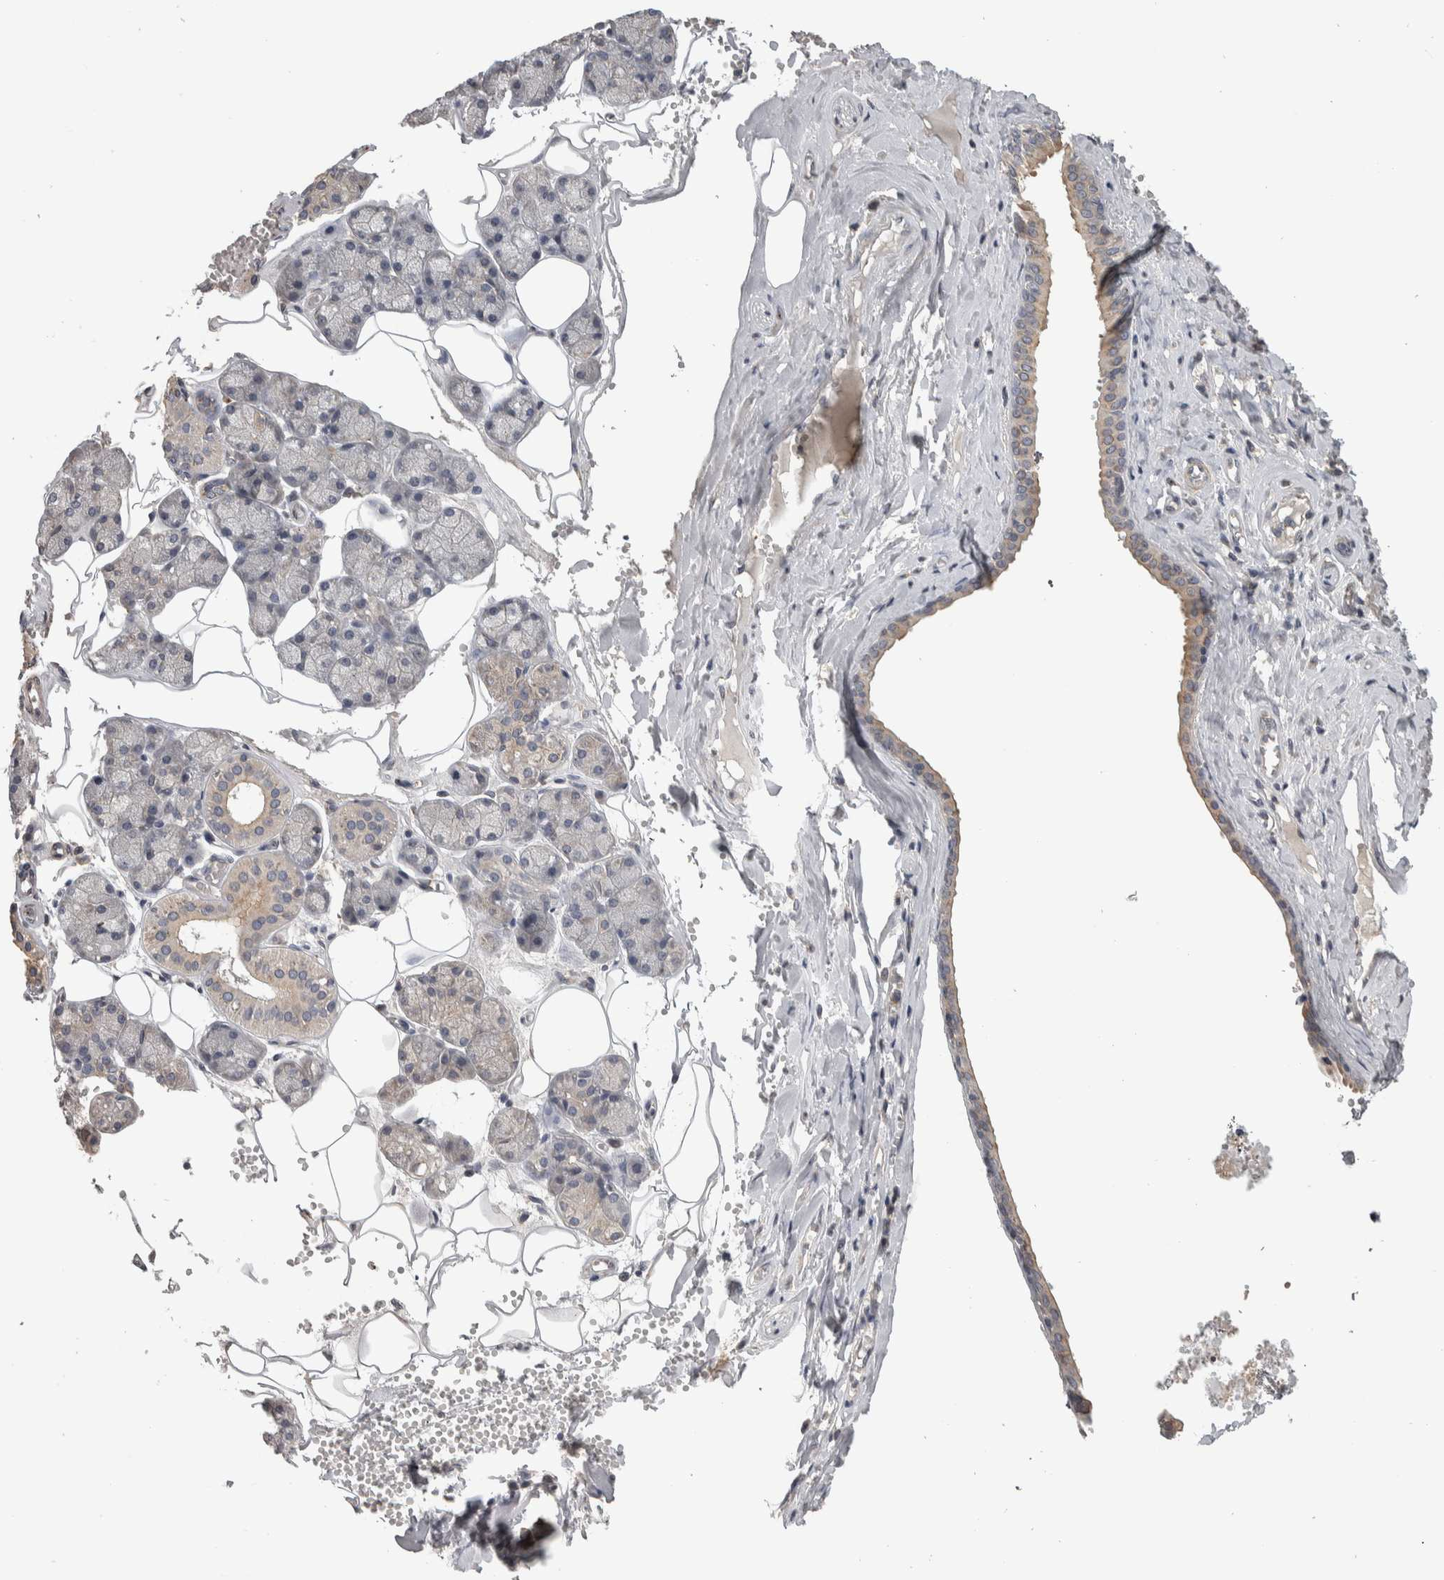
{"staining": {"intensity": "moderate", "quantity": "<25%", "location": "cytoplasmic/membranous"}, "tissue": "salivary gland", "cell_type": "Glandular cells", "image_type": "normal", "snomed": [{"axis": "morphology", "description": "Normal tissue, NOS"}, {"axis": "topography", "description": "Salivary gland"}], "caption": "About <25% of glandular cells in unremarkable human salivary gland demonstrate moderate cytoplasmic/membranous protein positivity as visualized by brown immunohistochemical staining.", "gene": "IFRD1", "patient": {"sex": "male", "age": 62}}